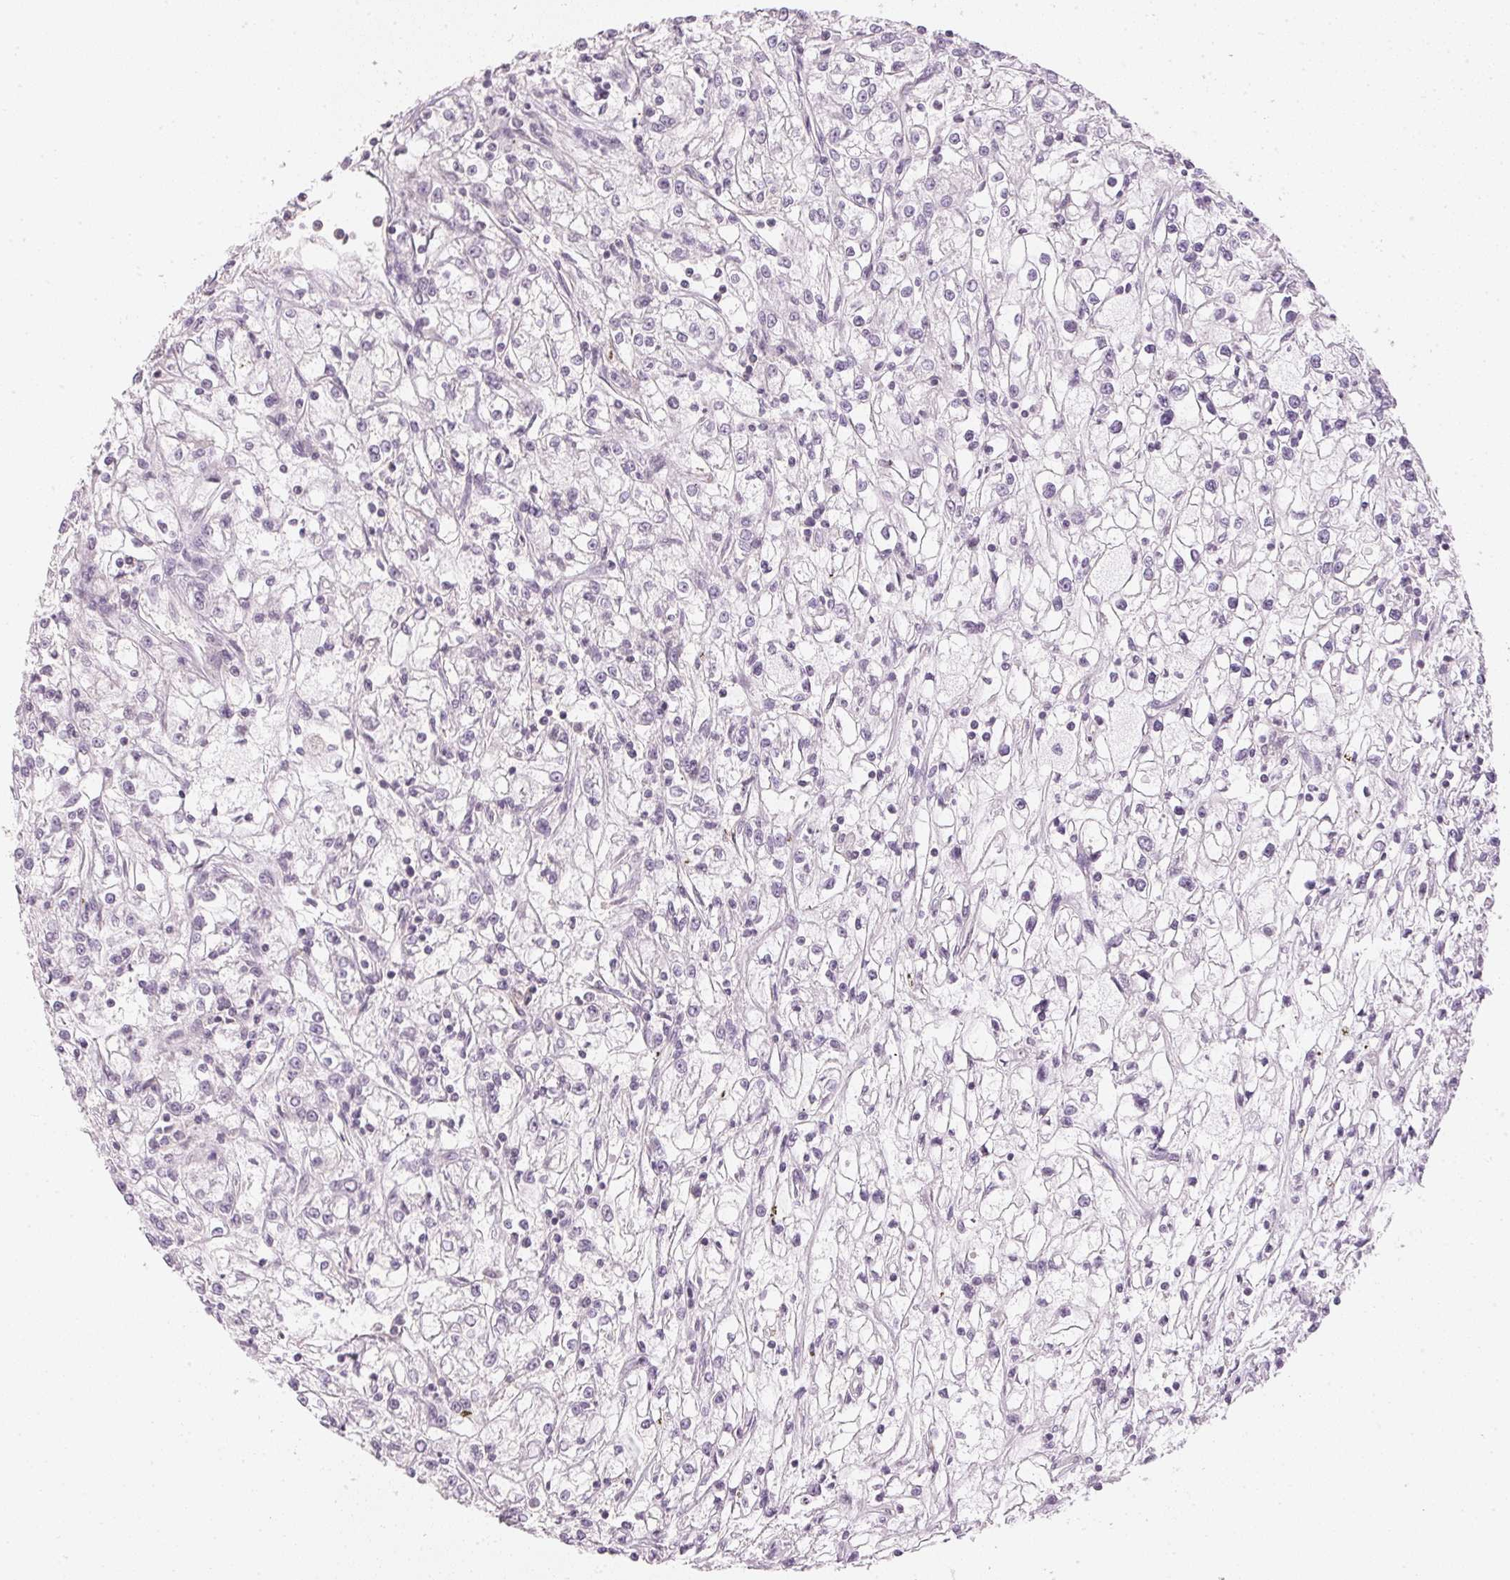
{"staining": {"intensity": "negative", "quantity": "none", "location": "none"}, "tissue": "renal cancer", "cell_type": "Tumor cells", "image_type": "cancer", "snomed": [{"axis": "morphology", "description": "Adenocarcinoma, NOS"}, {"axis": "topography", "description": "Kidney"}], "caption": "Renal cancer was stained to show a protein in brown. There is no significant staining in tumor cells.", "gene": "KPRP", "patient": {"sex": "female", "age": 59}}